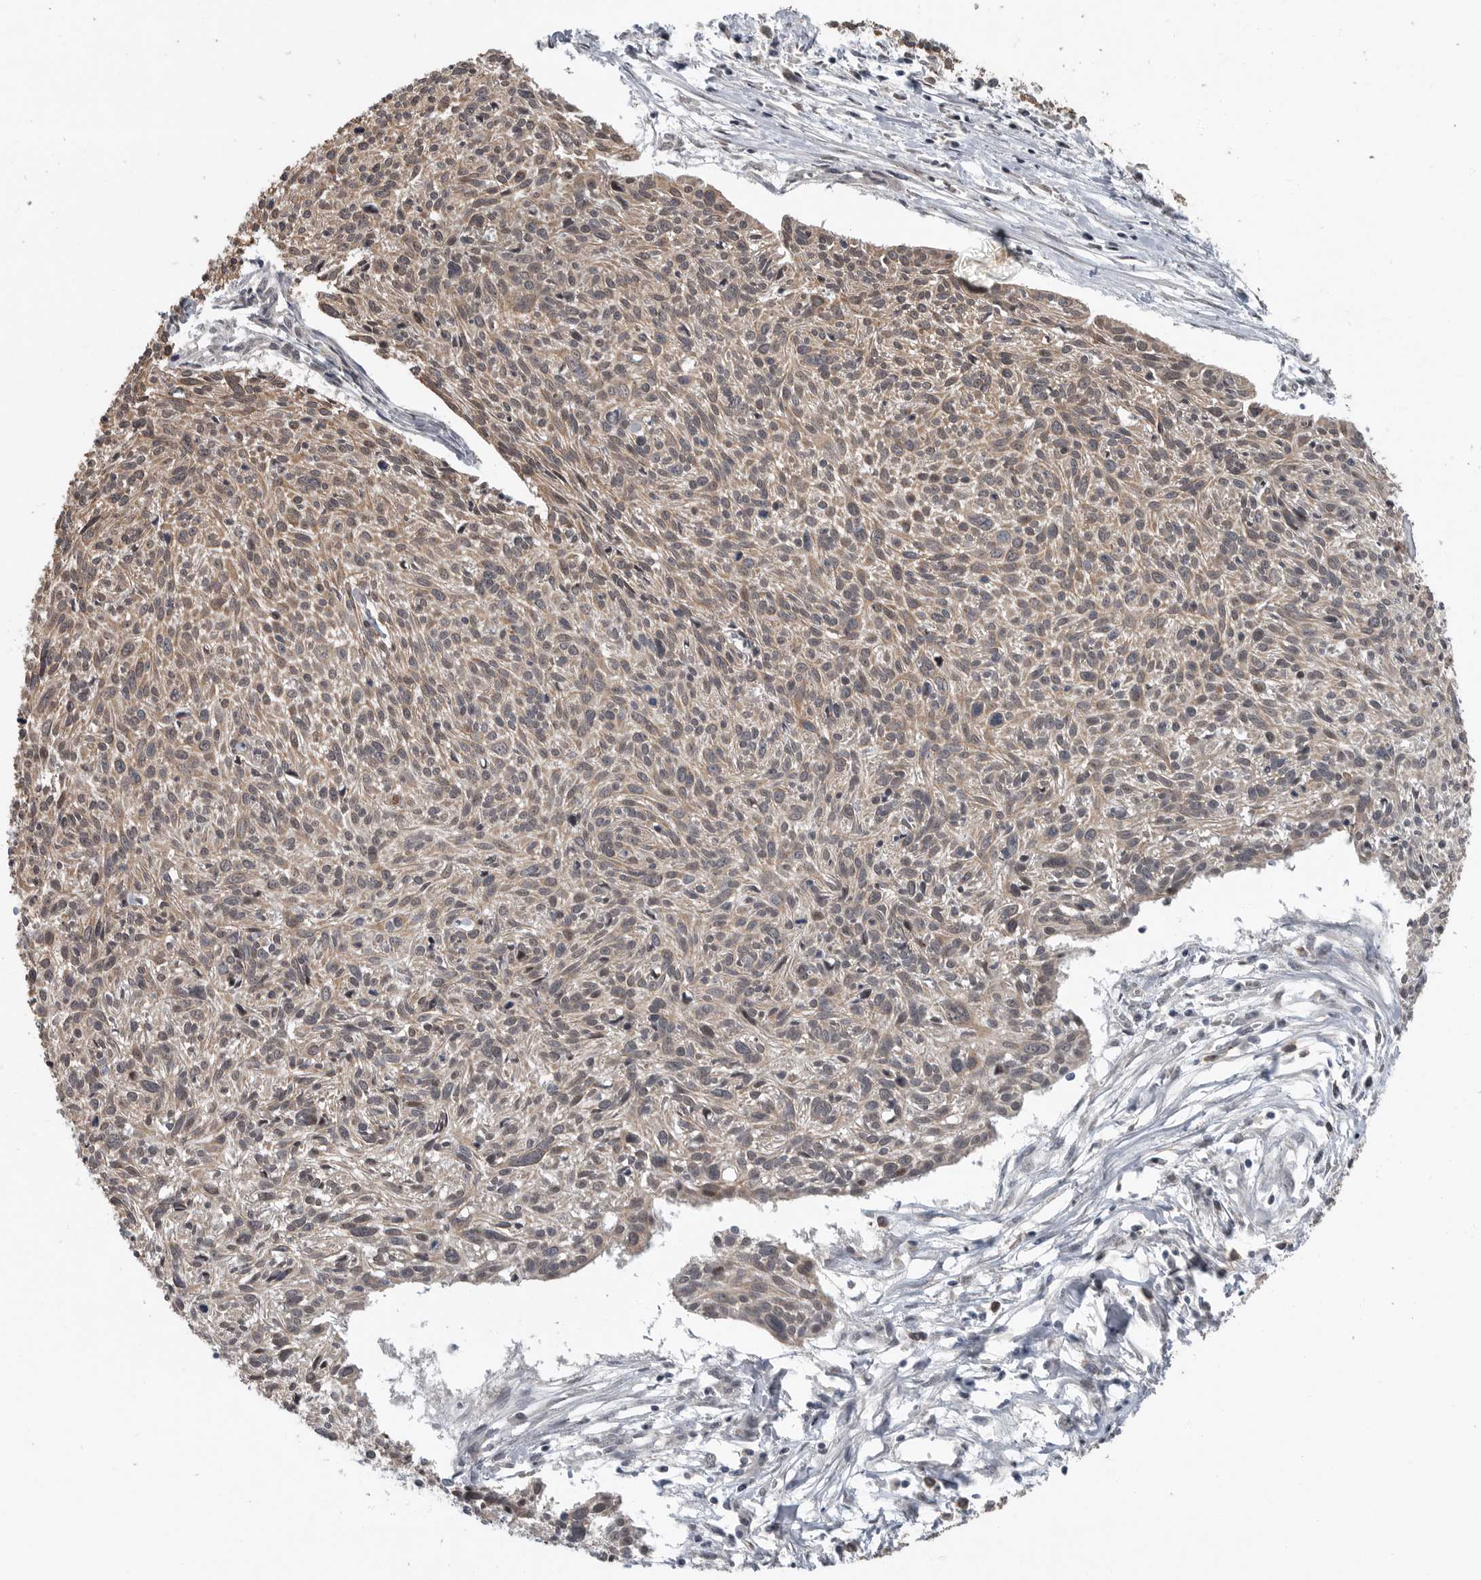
{"staining": {"intensity": "weak", "quantity": ">75%", "location": "cytoplasmic/membranous"}, "tissue": "cervical cancer", "cell_type": "Tumor cells", "image_type": "cancer", "snomed": [{"axis": "morphology", "description": "Squamous cell carcinoma, NOS"}, {"axis": "topography", "description": "Cervix"}], "caption": "Cervical cancer tissue reveals weak cytoplasmic/membranous expression in about >75% of tumor cells, visualized by immunohistochemistry.", "gene": "SCP2", "patient": {"sex": "female", "age": 51}}